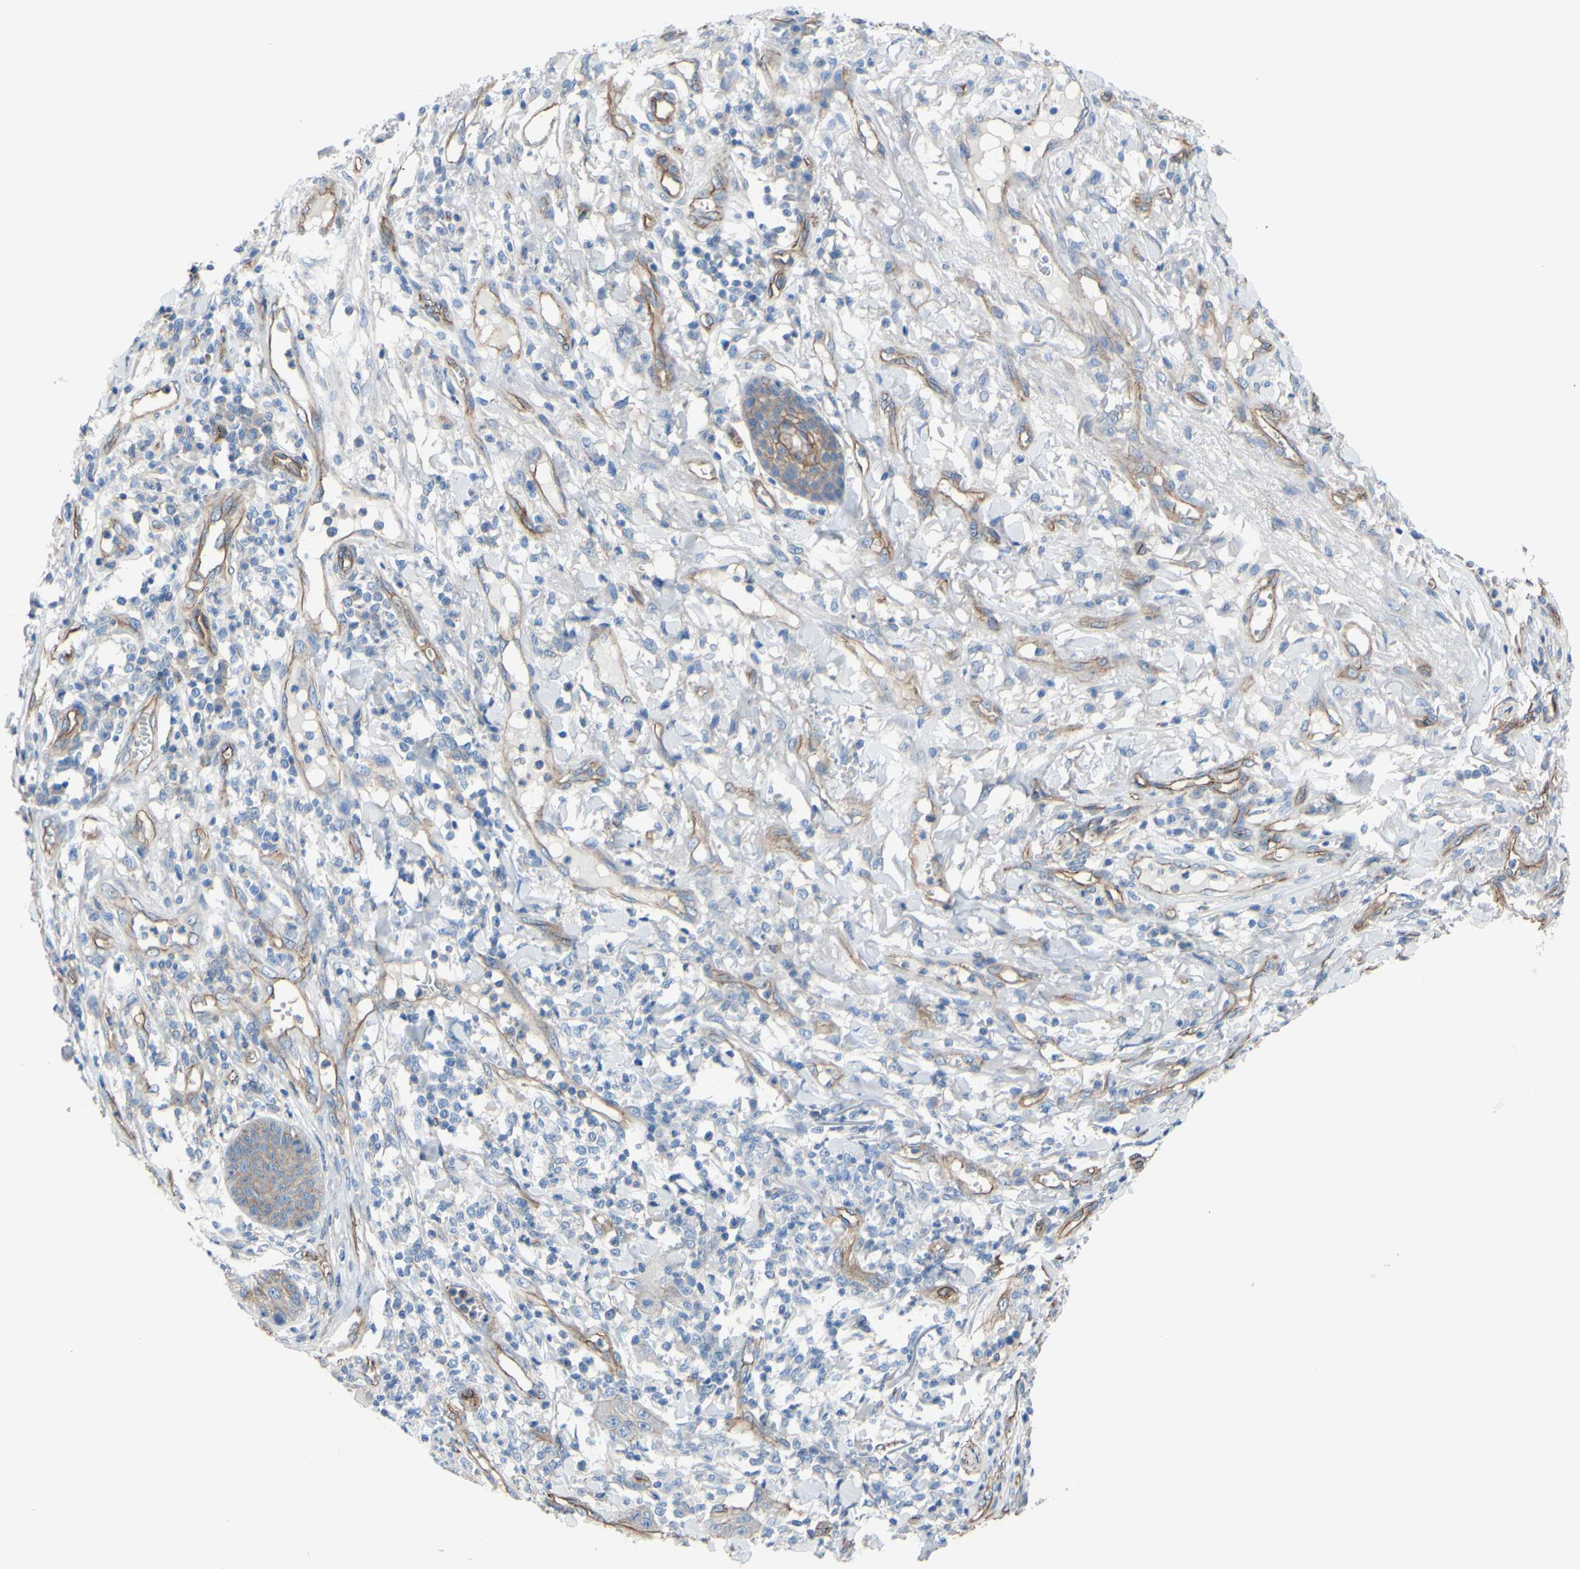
{"staining": {"intensity": "moderate", "quantity": ">75%", "location": "cytoplasmic/membranous"}, "tissue": "skin cancer", "cell_type": "Tumor cells", "image_type": "cancer", "snomed": [{"axis": "morphology", "description": "Squamous cell carcinoma, NOS"}, {"axis": "topography", "description": "Skin"}], "caption": "Immunohistochemistry (IHC) histopathology image of skin cancer stained for a protein (brown), which exhibits medium levels of moderate cytoplasmic/membranous expression in about >75% of tumor cells.", "gene": "TPBG", "patient": {"sex": "female", "age": 78}}